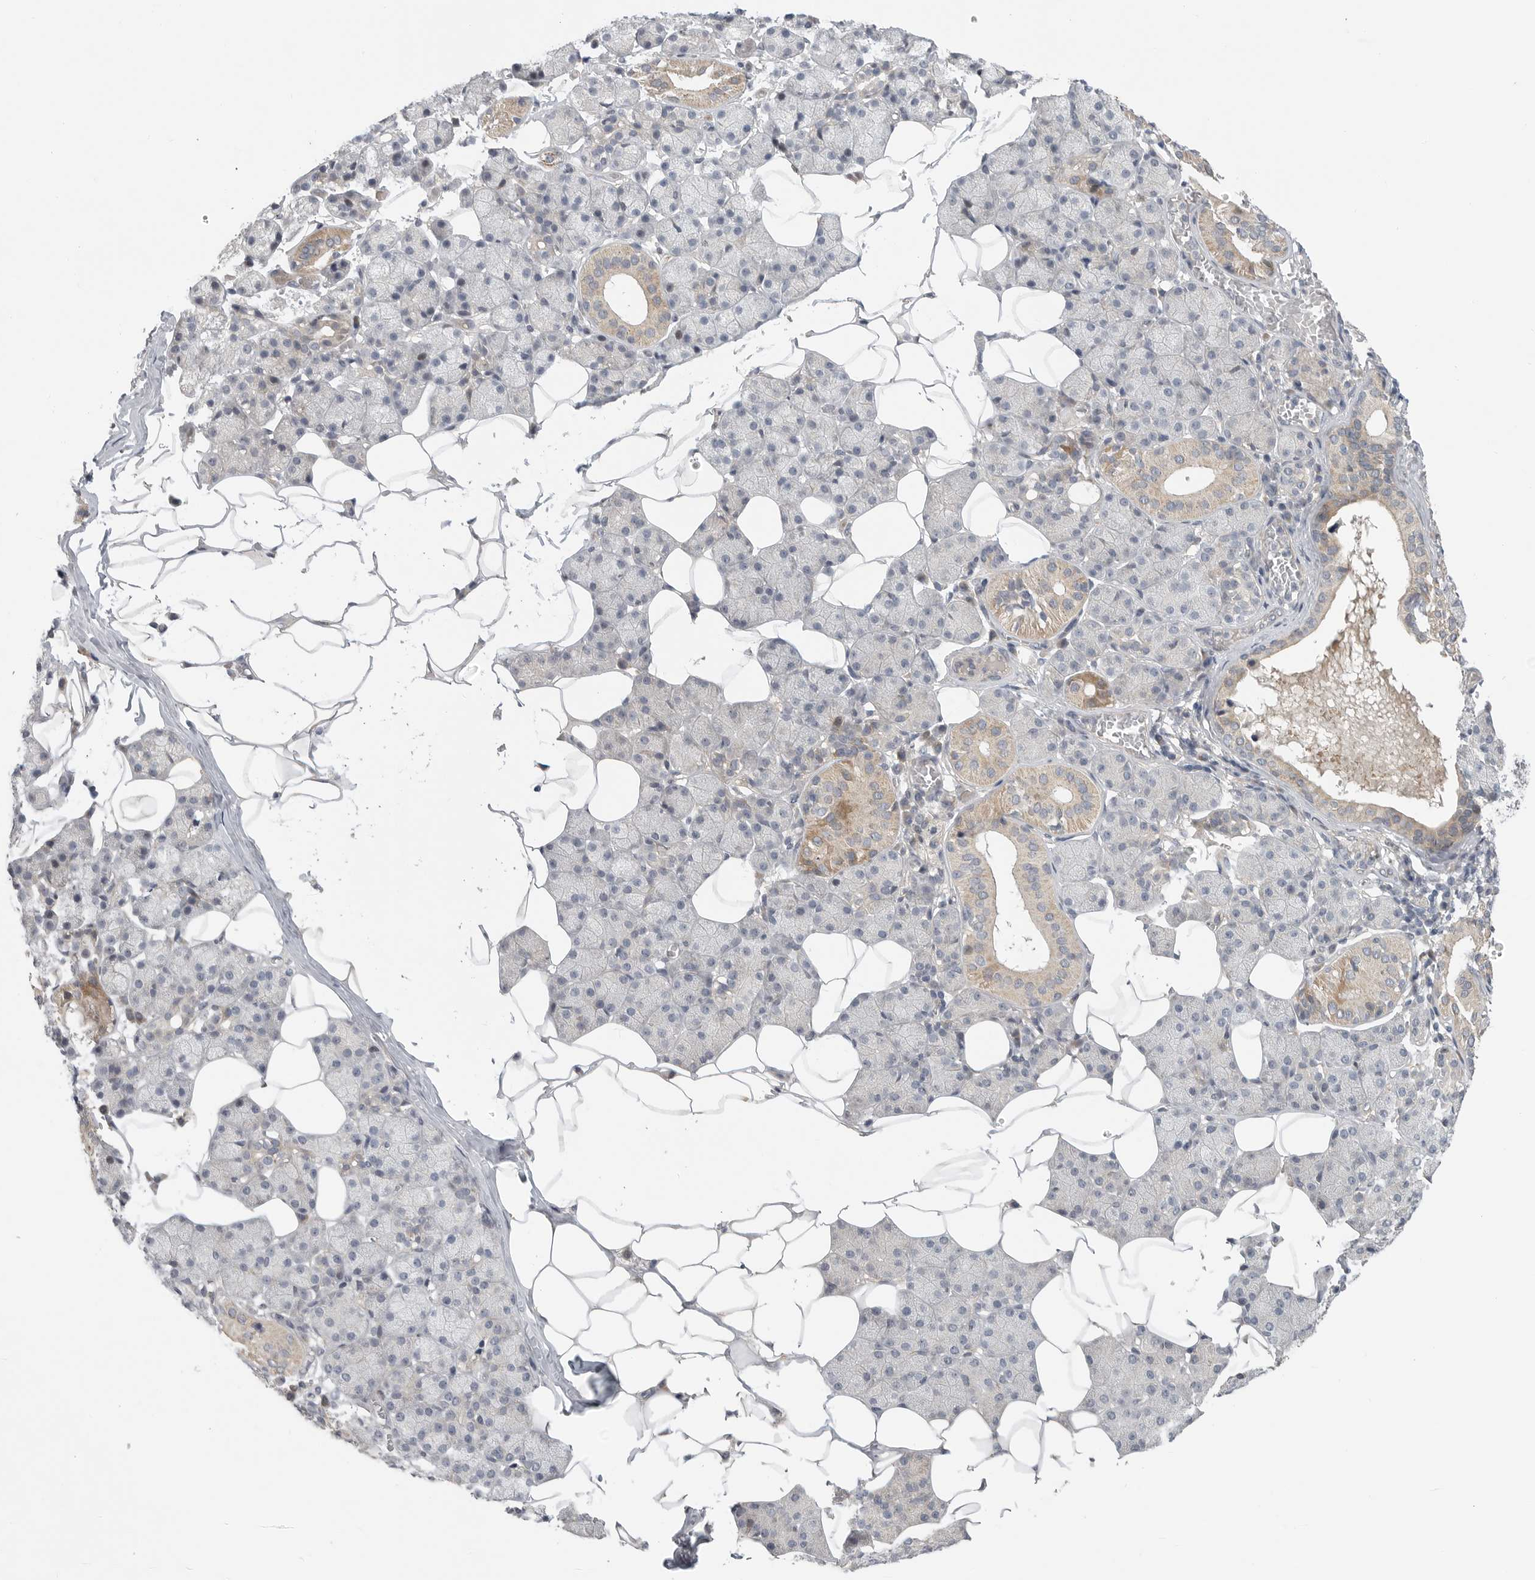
{"staining": {"intensity": "weak", "quantity": "<25%", "location": "cytoplasmic/membranous"}, "tissue": "salivary gland", "cell_type": "Glandular cells", "image_type": "normal", "snomed": [{"axis": "morphology", "description": "Normal tissue, NOS"}, {"axis": "topography", "description": "Salivary gland"}], "caption": "Immunohistochemistry of normal salivary gland exhibits no positivity in glandular cells.", "gene": "FBXO43", "patient": {"sex": "female", "age": 33}}